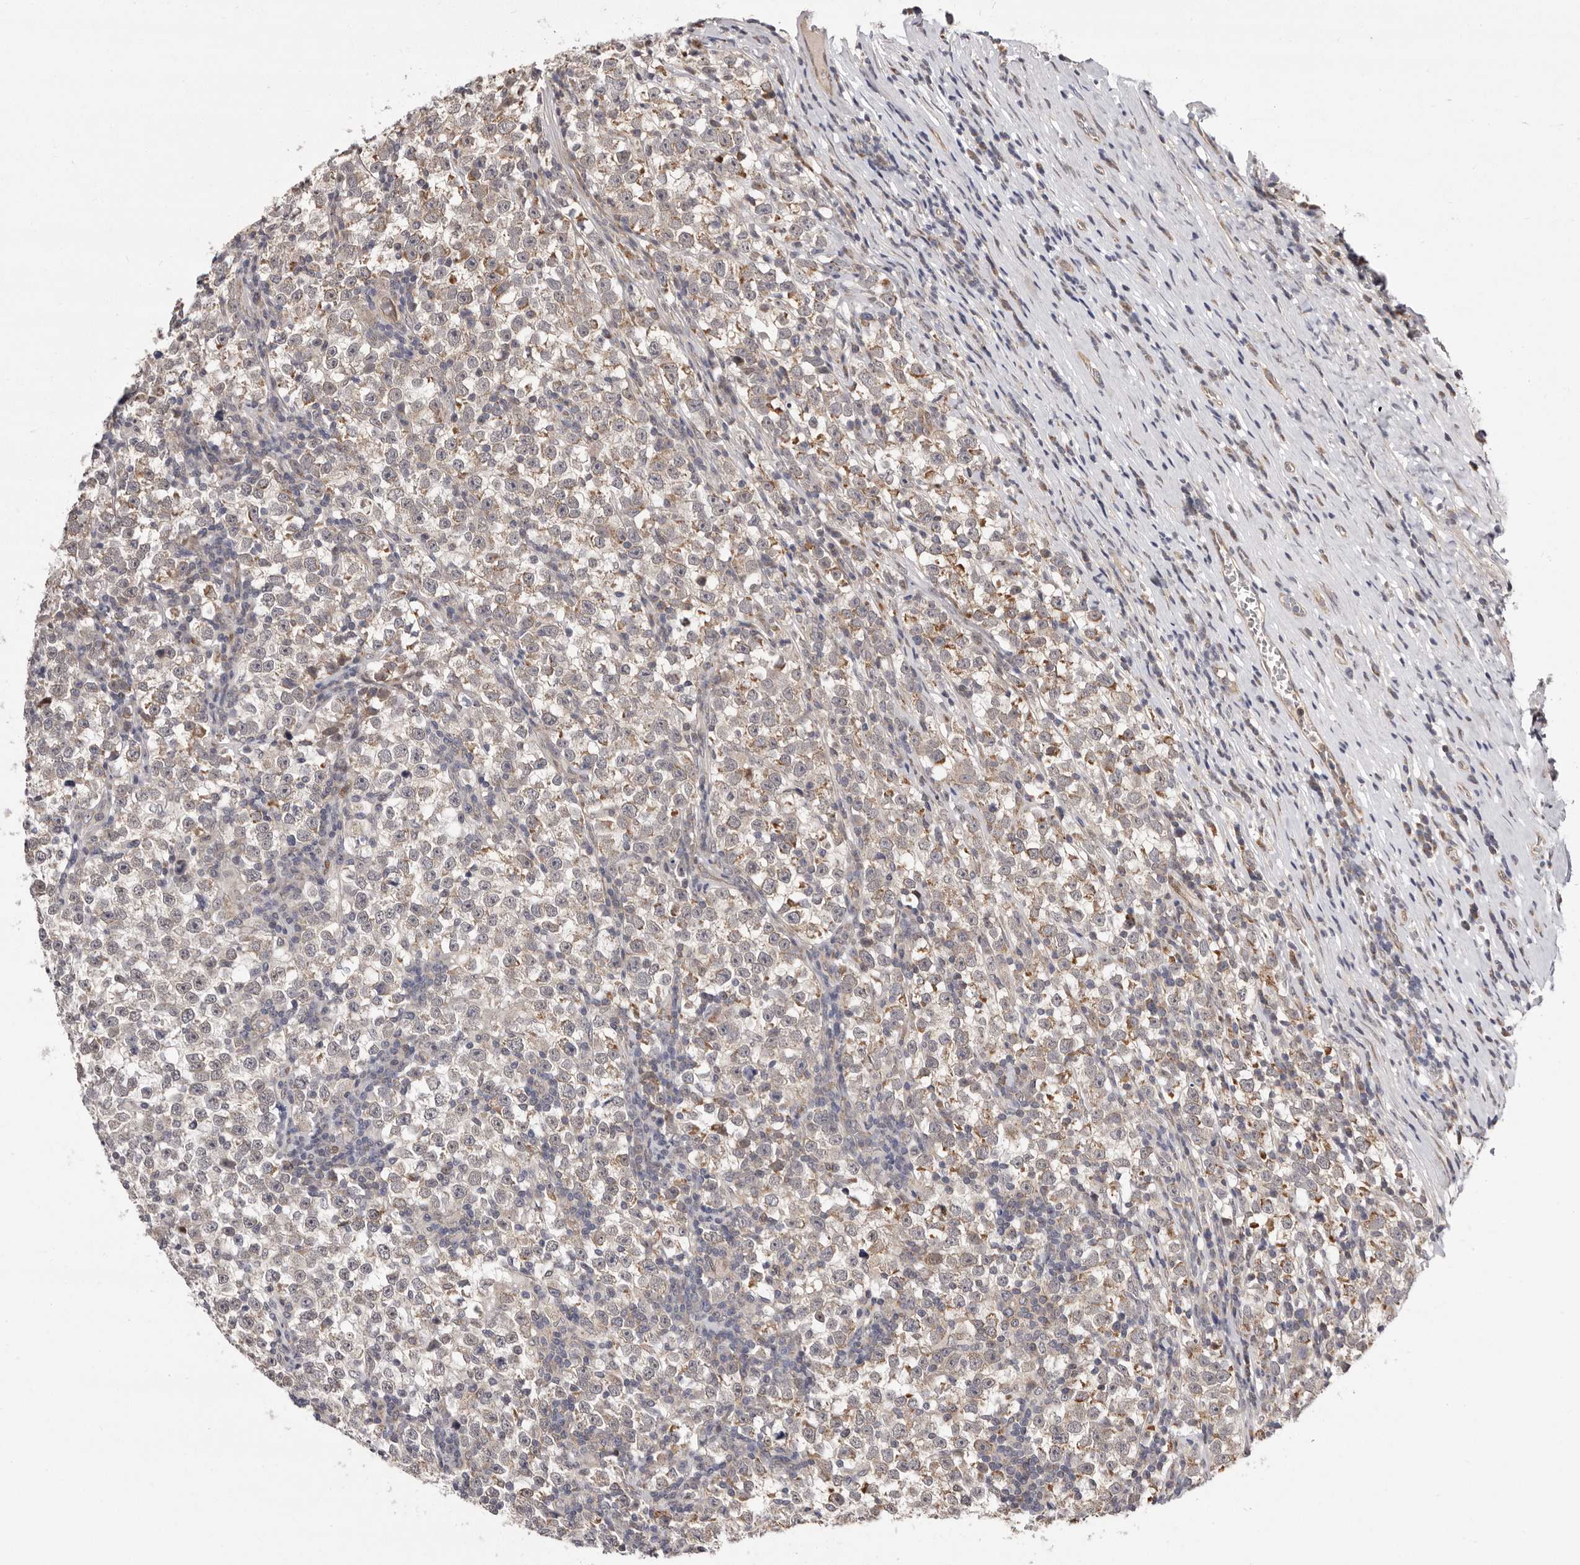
{"staining": {"intensity": "moderate", "quantity": "<25%", "location": "cytoplasmic/membranous"}, "tissue": "testis cancer", "cell_type": "Tumor cells", "image_type": "cancer", "snomed": [{"axis": "morphology", "description": "Normal tissue, NOS"}, {"axis": "morphology", "description": "Seminoma, NOS"}, {"axis": "topography", "description": "Testis"}], "caption": "A micrograph of seminoma (testis) stained for a protein displays moderate cytoplasmic/membranous brown staining in tumor cells.", "gene": "GLRX3", "patient": {"sex": "male", "age": 43}}